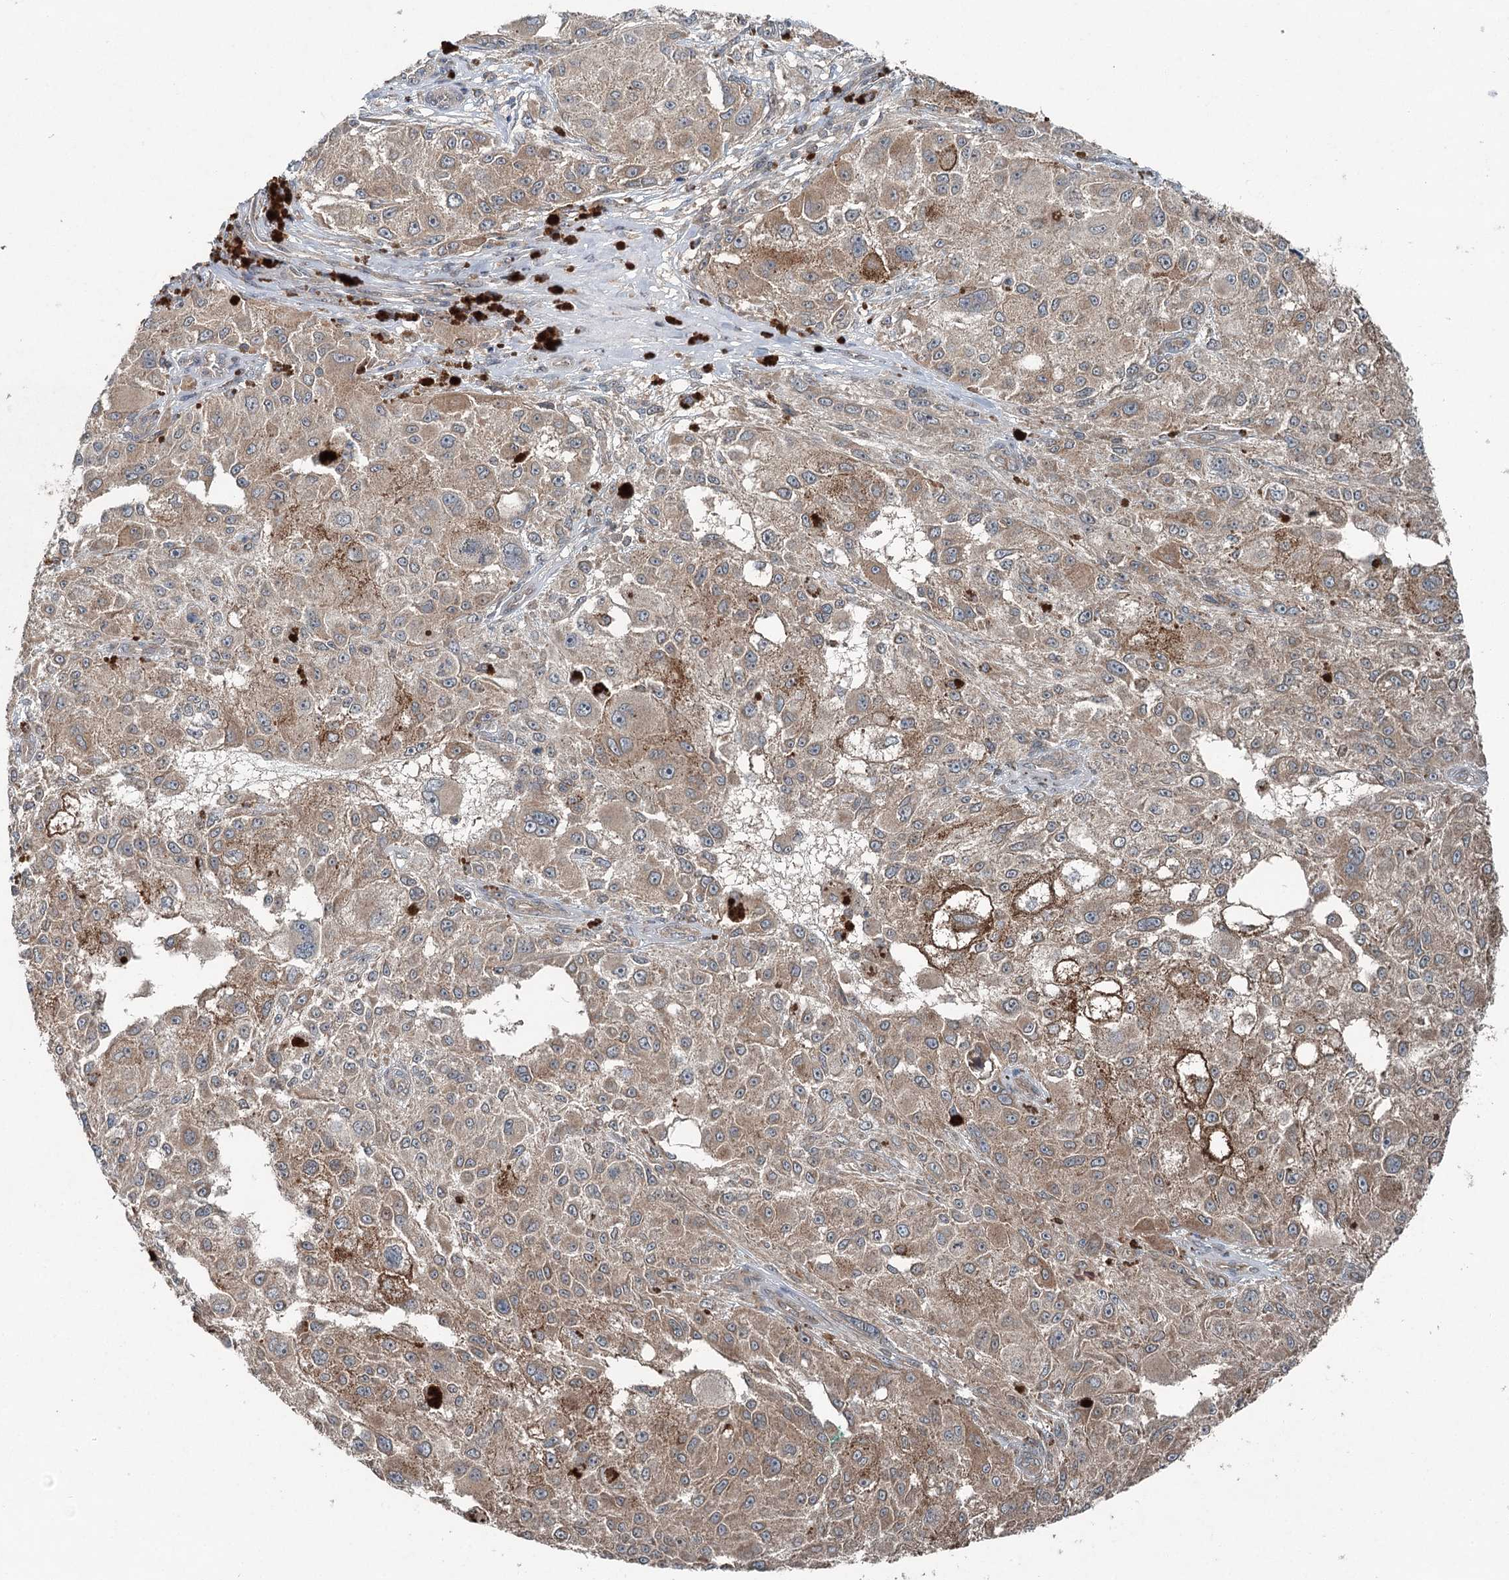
{"staining": {"intensity": "moderate", "quantity": "25%-75%", "location": "cytoplasmic/membranous"}, "tissue": "melanoma", "cell_type": "Tumor cells", "image_type": "cancer", "snomed": [{"axis": "morphology", "description": "Necrosis, NOS"}, {"axis": "morphology", "description": "Malignant melanoma, NOS"}, {"axis": "topography", "description": "Skin"}], "caption": "This photomicrograph displays malignant melanoma stained with immunohistochemistry to label a protein in brown. The cytoplasmic/membranous of tumor cells show moderate positivity for the protein. Nuclei are counter-stained blue.", "gene": "SKIC3", "patient": {"sex": "female", "age": 87}}